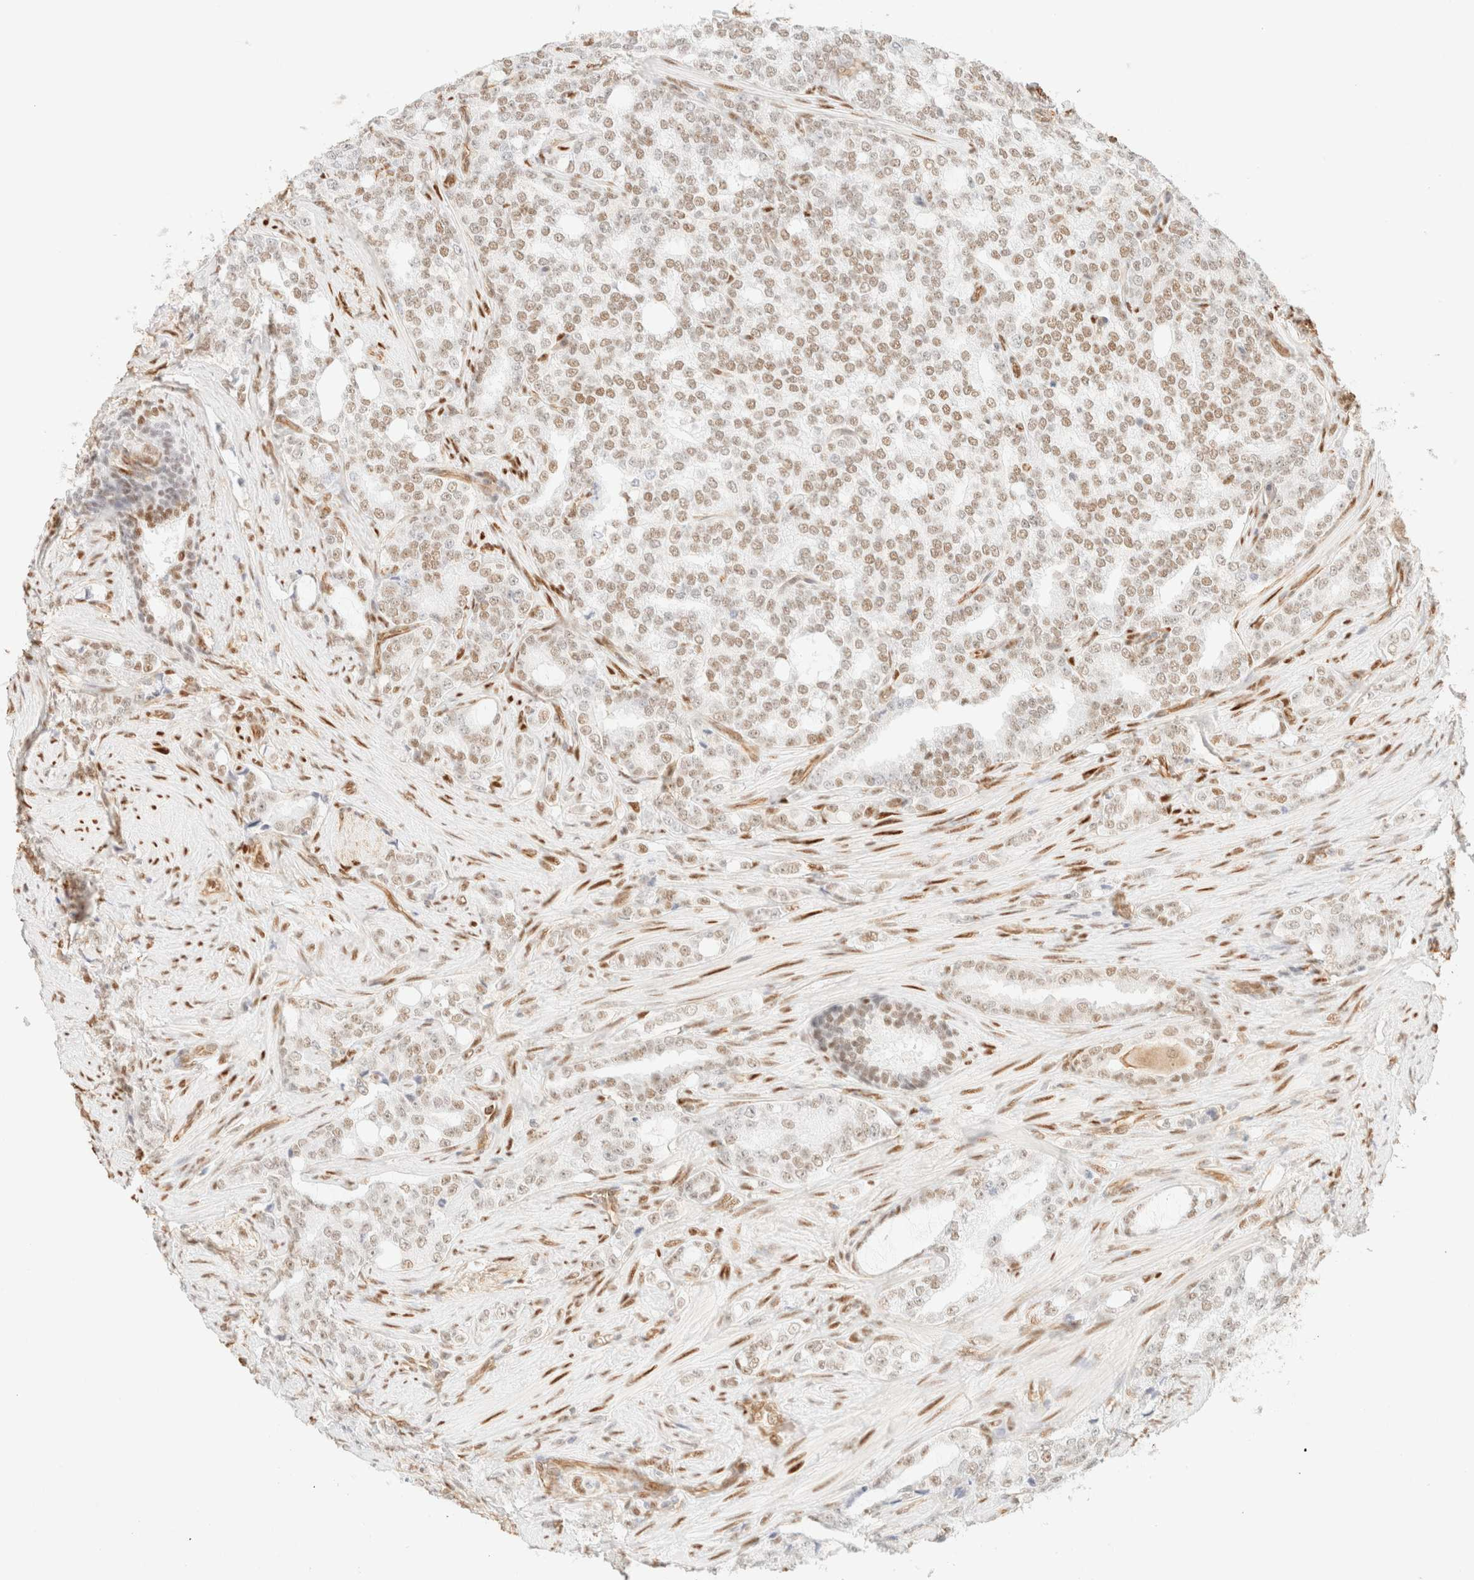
{"staining": {"intensity": "moderate", "quantity": ">75%", "location": "nuclear"}, "tissue": "prostate cancer", "cell_type": "Tumor cells", "image_type": "cancer", "snomed": [{"axis": "morphology", "description": "Adenocarcinoma, High grade"}, {"axis": "topography", "description": "Prostate"}], "caption": "Immunohistochemical staining of human adenocarcinoma (high-grade) (prostate) exhibits moderate nuclear protein staining in approximately >75% of tumor cells. (brown staining indicates protein expression, while blue staining denotes nuclei).", "gene": "ZSCAN18", "patient": {"sex": "male", "age": 64}}